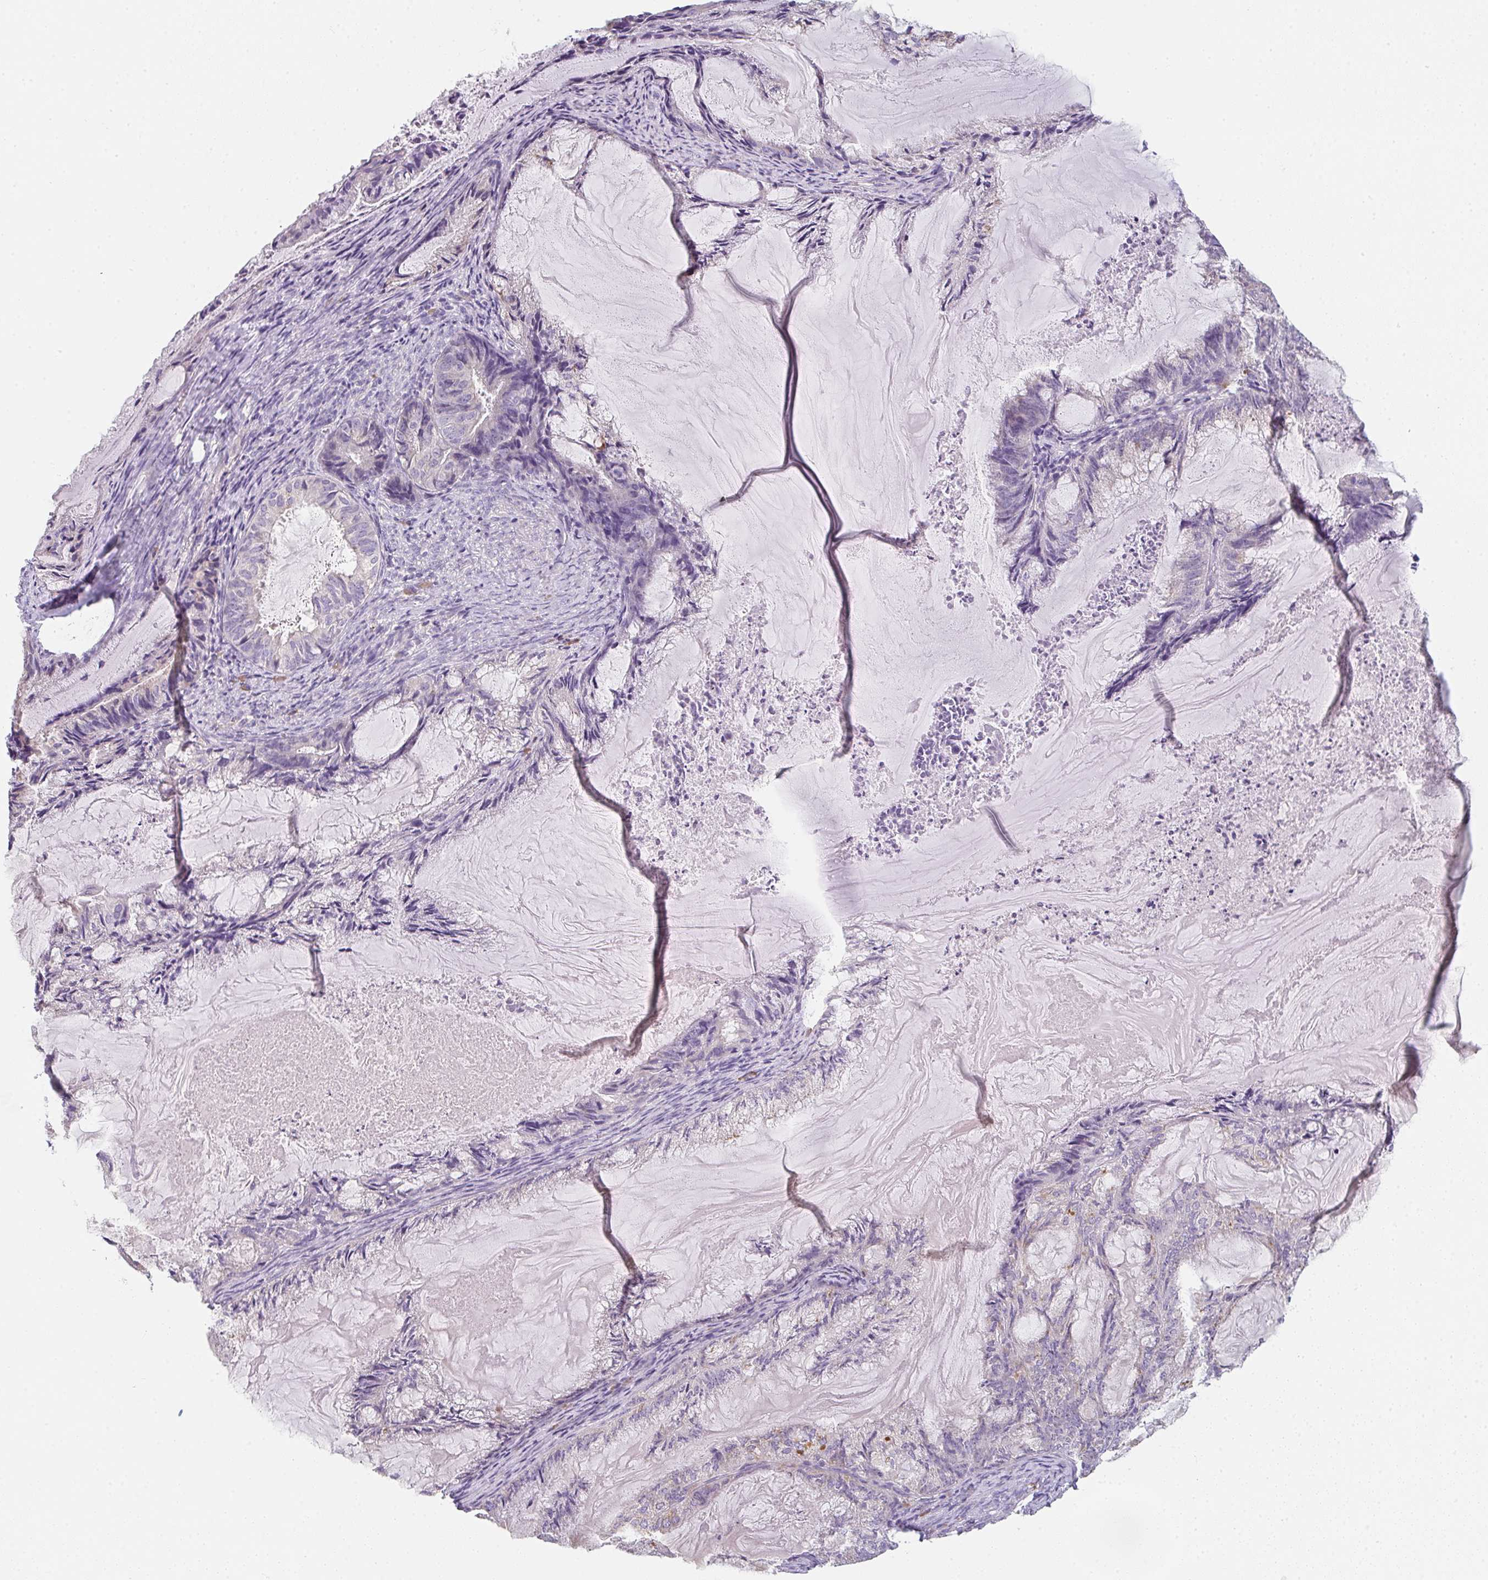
{"staining": {"intensity": "negative", "quantity": "none", "location": "none"}, "tissue": "endometrial cancer", "cell_type": "Tumor cells", "image_type": "cancer", "snomed": [{"axis": "morphology", "description": "Adenocarcinoma, NOS"}, {"axis": "topography", "description": "Endometrium"}], "caption": "The micrograph shows no significant staining in tumor cells of endometrial adenocarcinoma.", "gene": "ZNF215", "patient": {"sex": "female", "age": 86}}